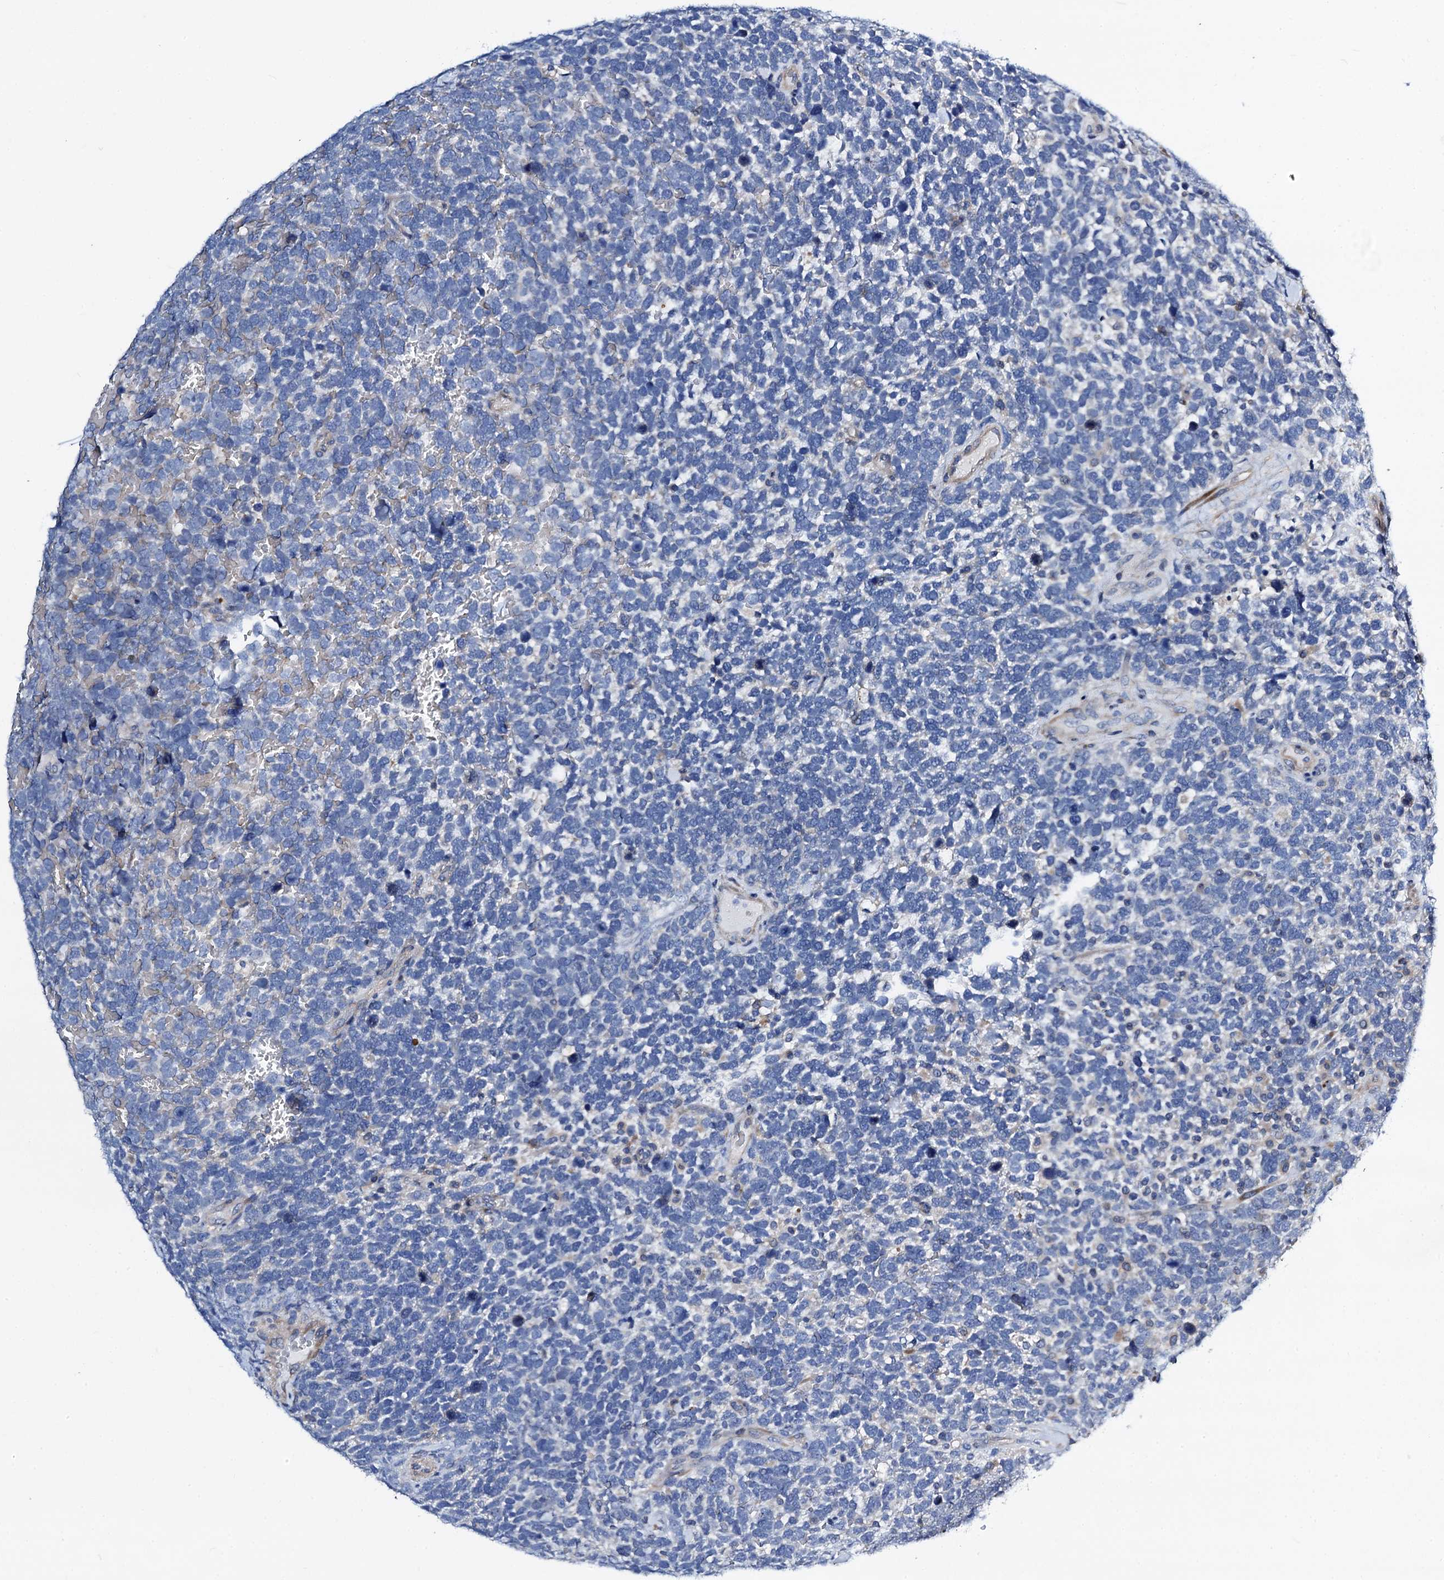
{"staining": {"intensity": "negative", "quantity": "none", "location": "none"}, "tissue": "urothelial cancer", "cell_type": "Tumor cells", "image_type": "cancer", "snomed": [{"axis": "morphology", "description": "Urothelial carcinoma, High grade"}, {"axis": "topography", "description": "Urinary bladder"}], "caption": "DAB immunohistochemical staining of human urothelial cancer shows no significant positivity in tumor cells.", "gene": "GCOM1", "patient": {"sex": "female", "age": 82}}